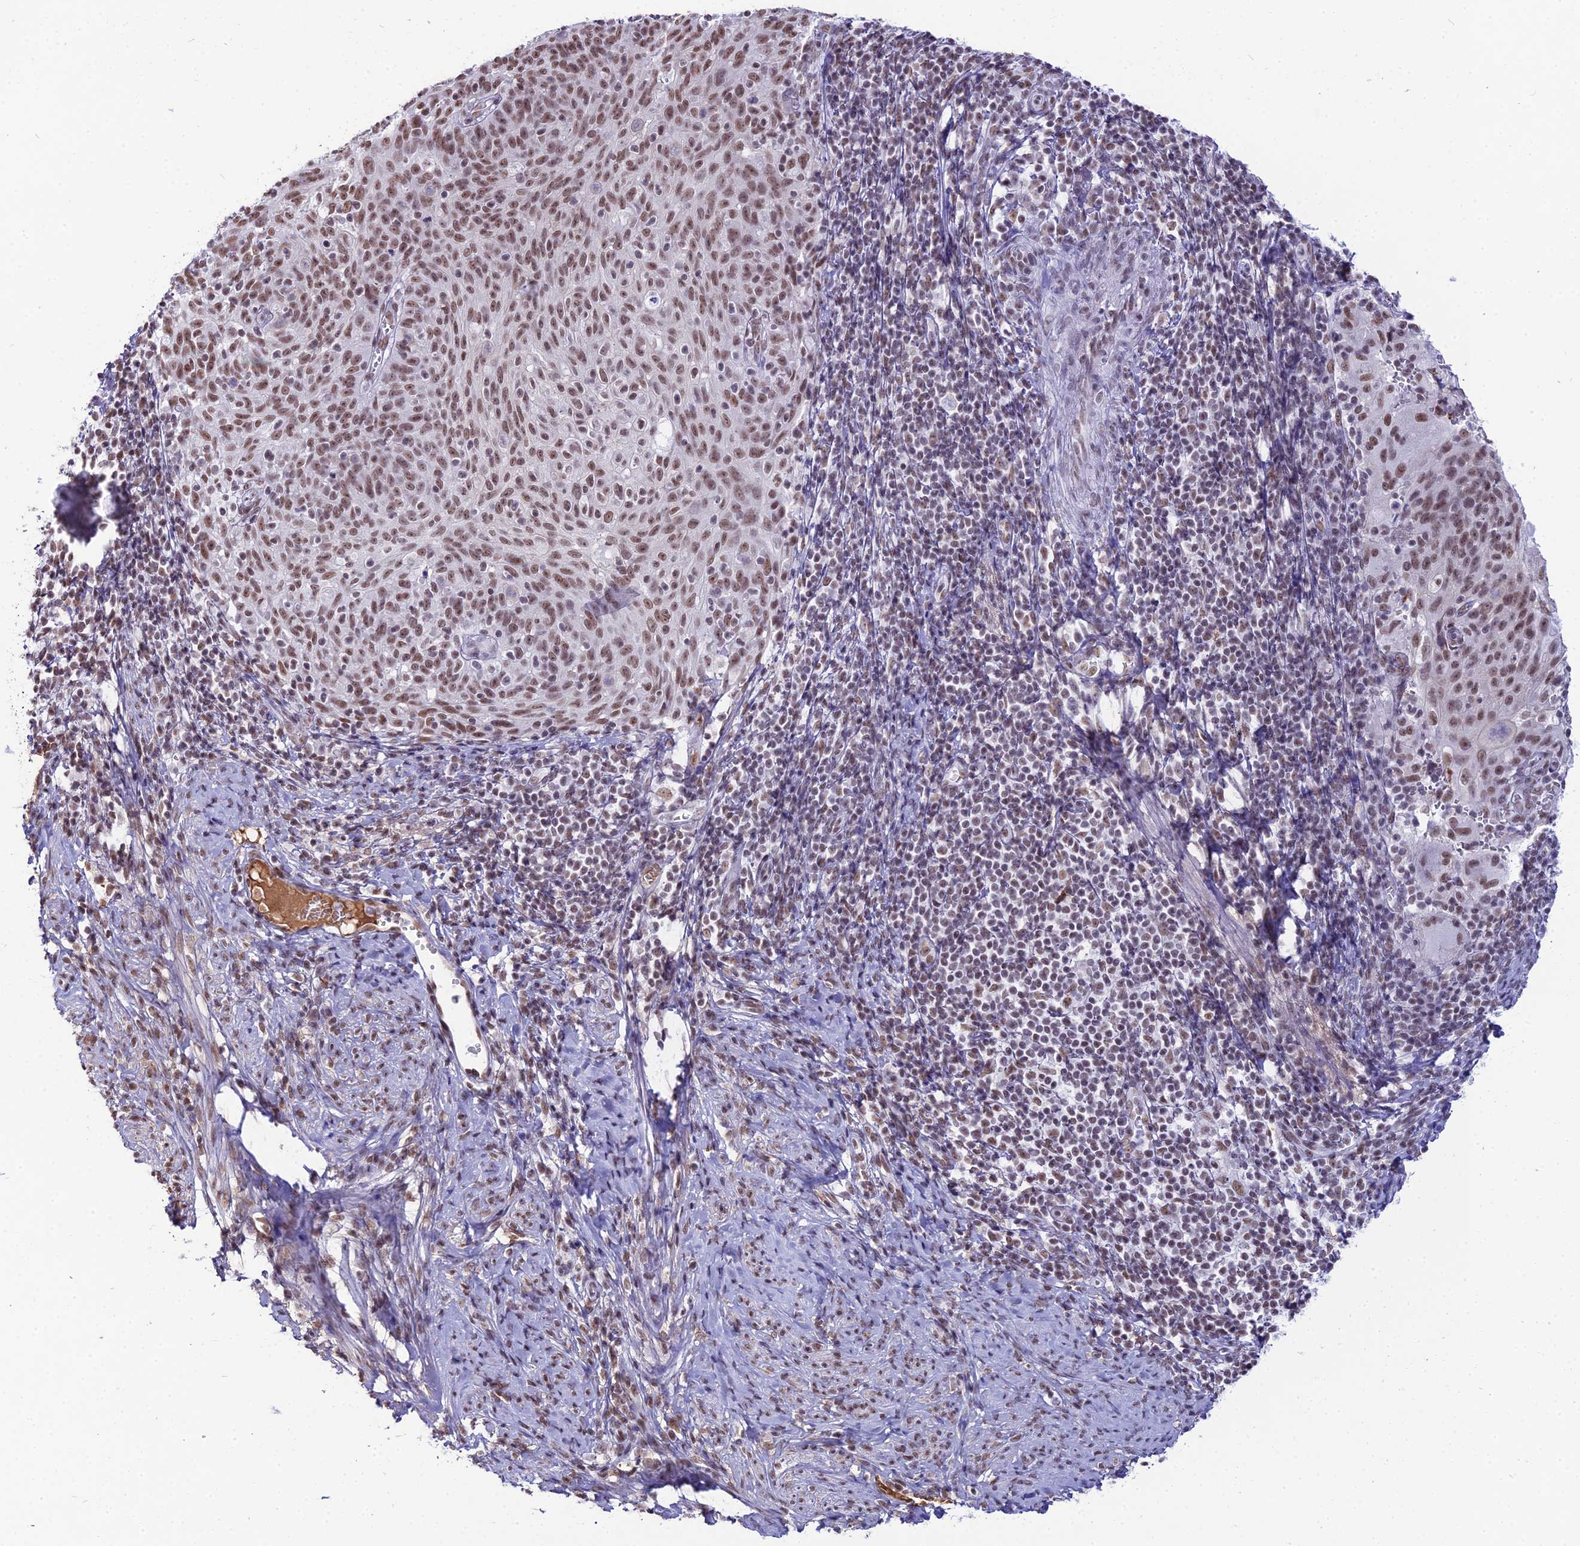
{"staining": {"intensity": "moderate", "quantity": ">75%", "location": "nuclear"}, "tissue": "cervical cancer", "cell_type": "Tumor cells", "image_type": "cancer", "snomed": [{"axis": "morphology", "description": "Squamous cell carcinoma, NOS"}, {"axis": "topography", "description": "Cervix"}], "caption": "Protein staining by immunohistochemistry reveals moderate nuclear staining in approximately >75% of tumor cells in cervical squamous cell carcinoma.", "gene": "RBM12", "patient": {"sex": "female", "age": 70}}